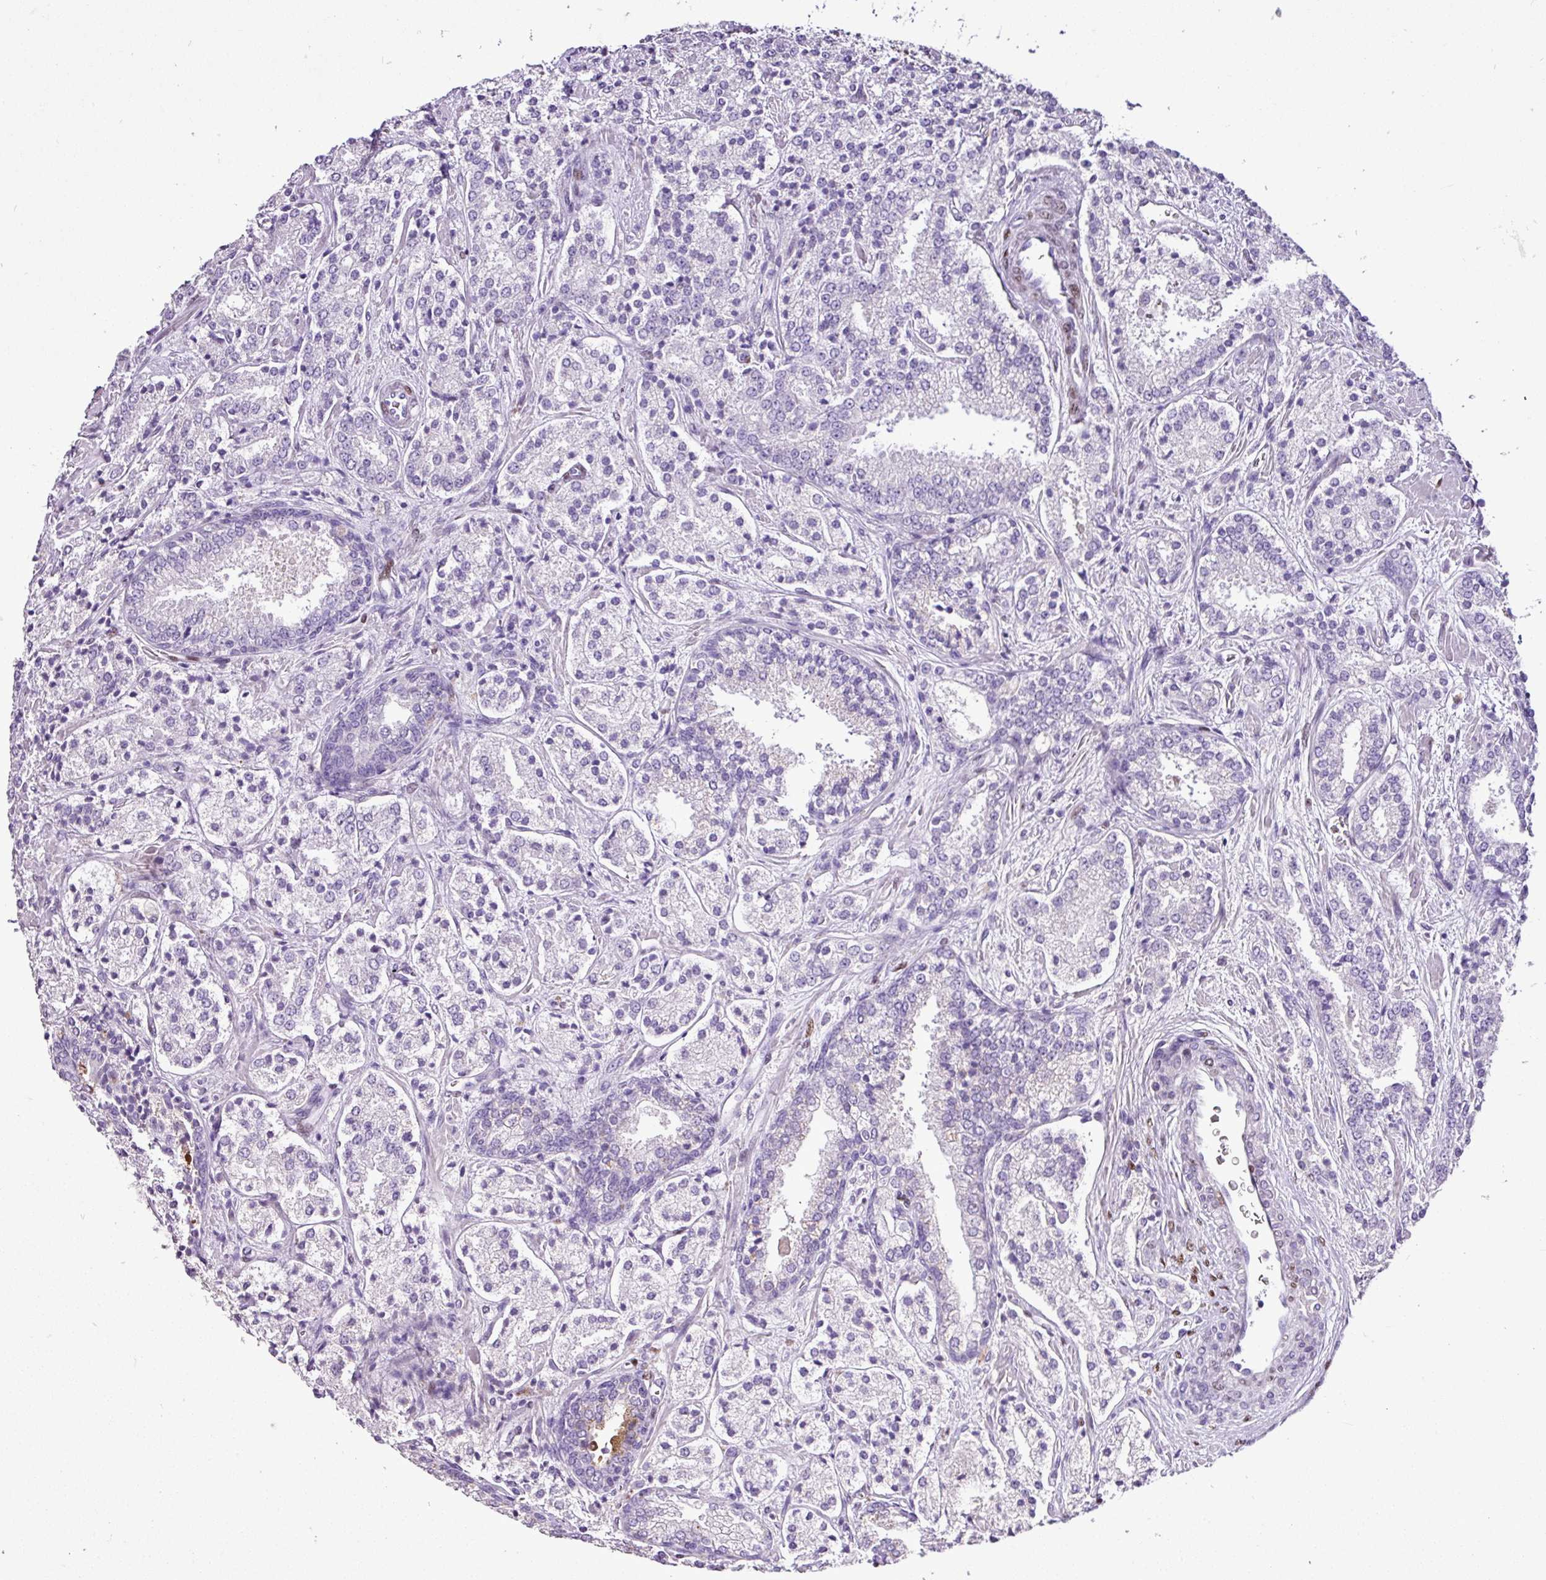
{"staining": {"intensity": "negative", "quantity": "none", "location": "none"}, "tissue": "prostate cancer", "cell_type": "Tumor cells", "image_type": "cancer", "snomed": [{"axis": "morphology", "description": "Adenocarcinoma, High grade"}, {"axis": "topography", "description": "Prostate"}], "caption": "Prostate cancer was stained to show a protein in brown. There is no significant positivity in tumor cells.", "gene": "ESR1", "patient": {"sex": "male", "age": 63}}